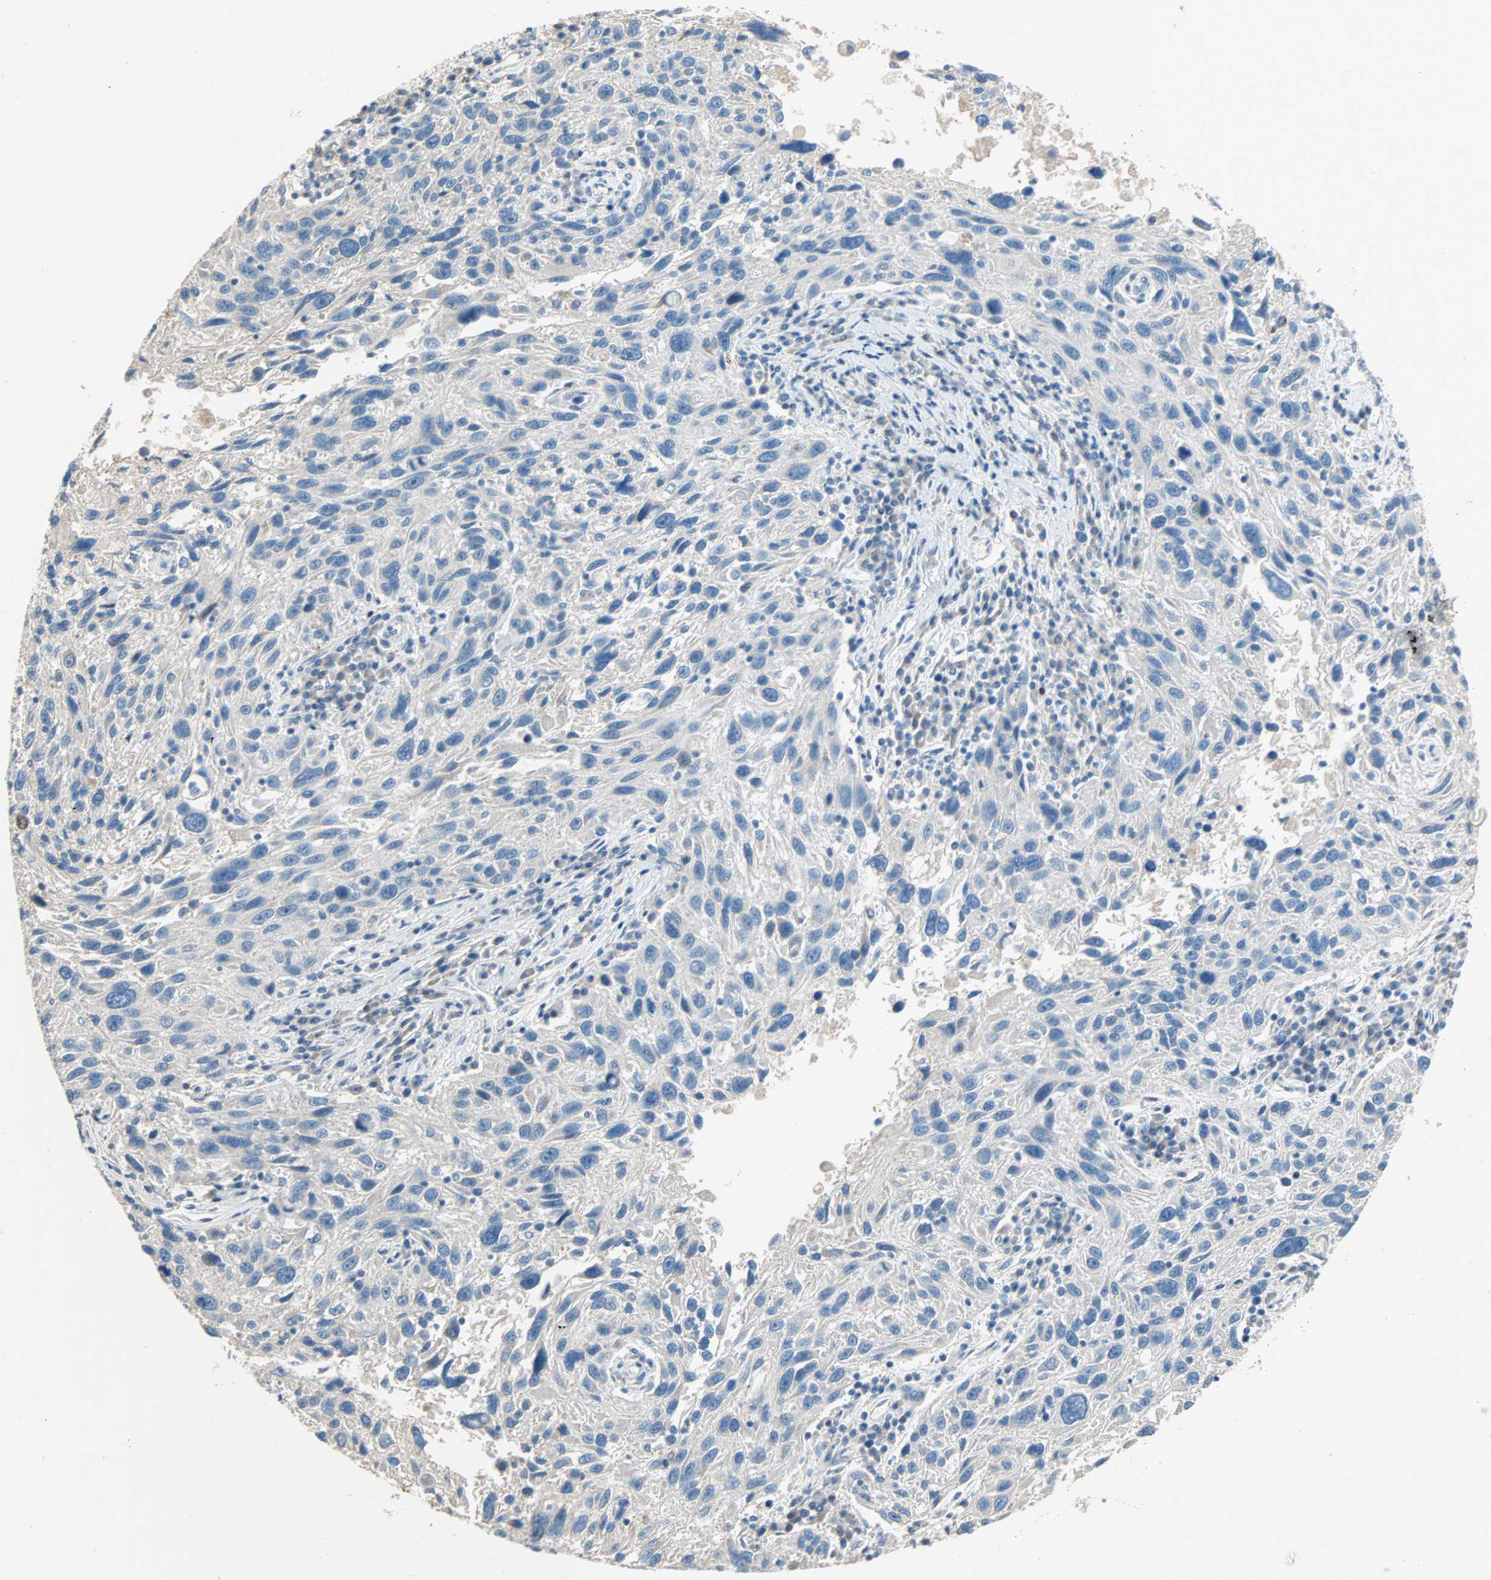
{"staining": {"intensity": "negative", "quantity": "none", "location": "none"}, "tissue": "melanoma", "cell_type": "Tumor cells", "image_type": "cancer", "snomed": [{"axis": "morphology", "description": "Malignant melanoma, NOS"}, {"axis": "topography", "description": "Skin"}], "caption": "Immunohistochemical staining of human malignant melanoma shows no significant staining in tumor cells.", "gene": "ACVRL1", "patient": {"sex": "male", "age": 53}}